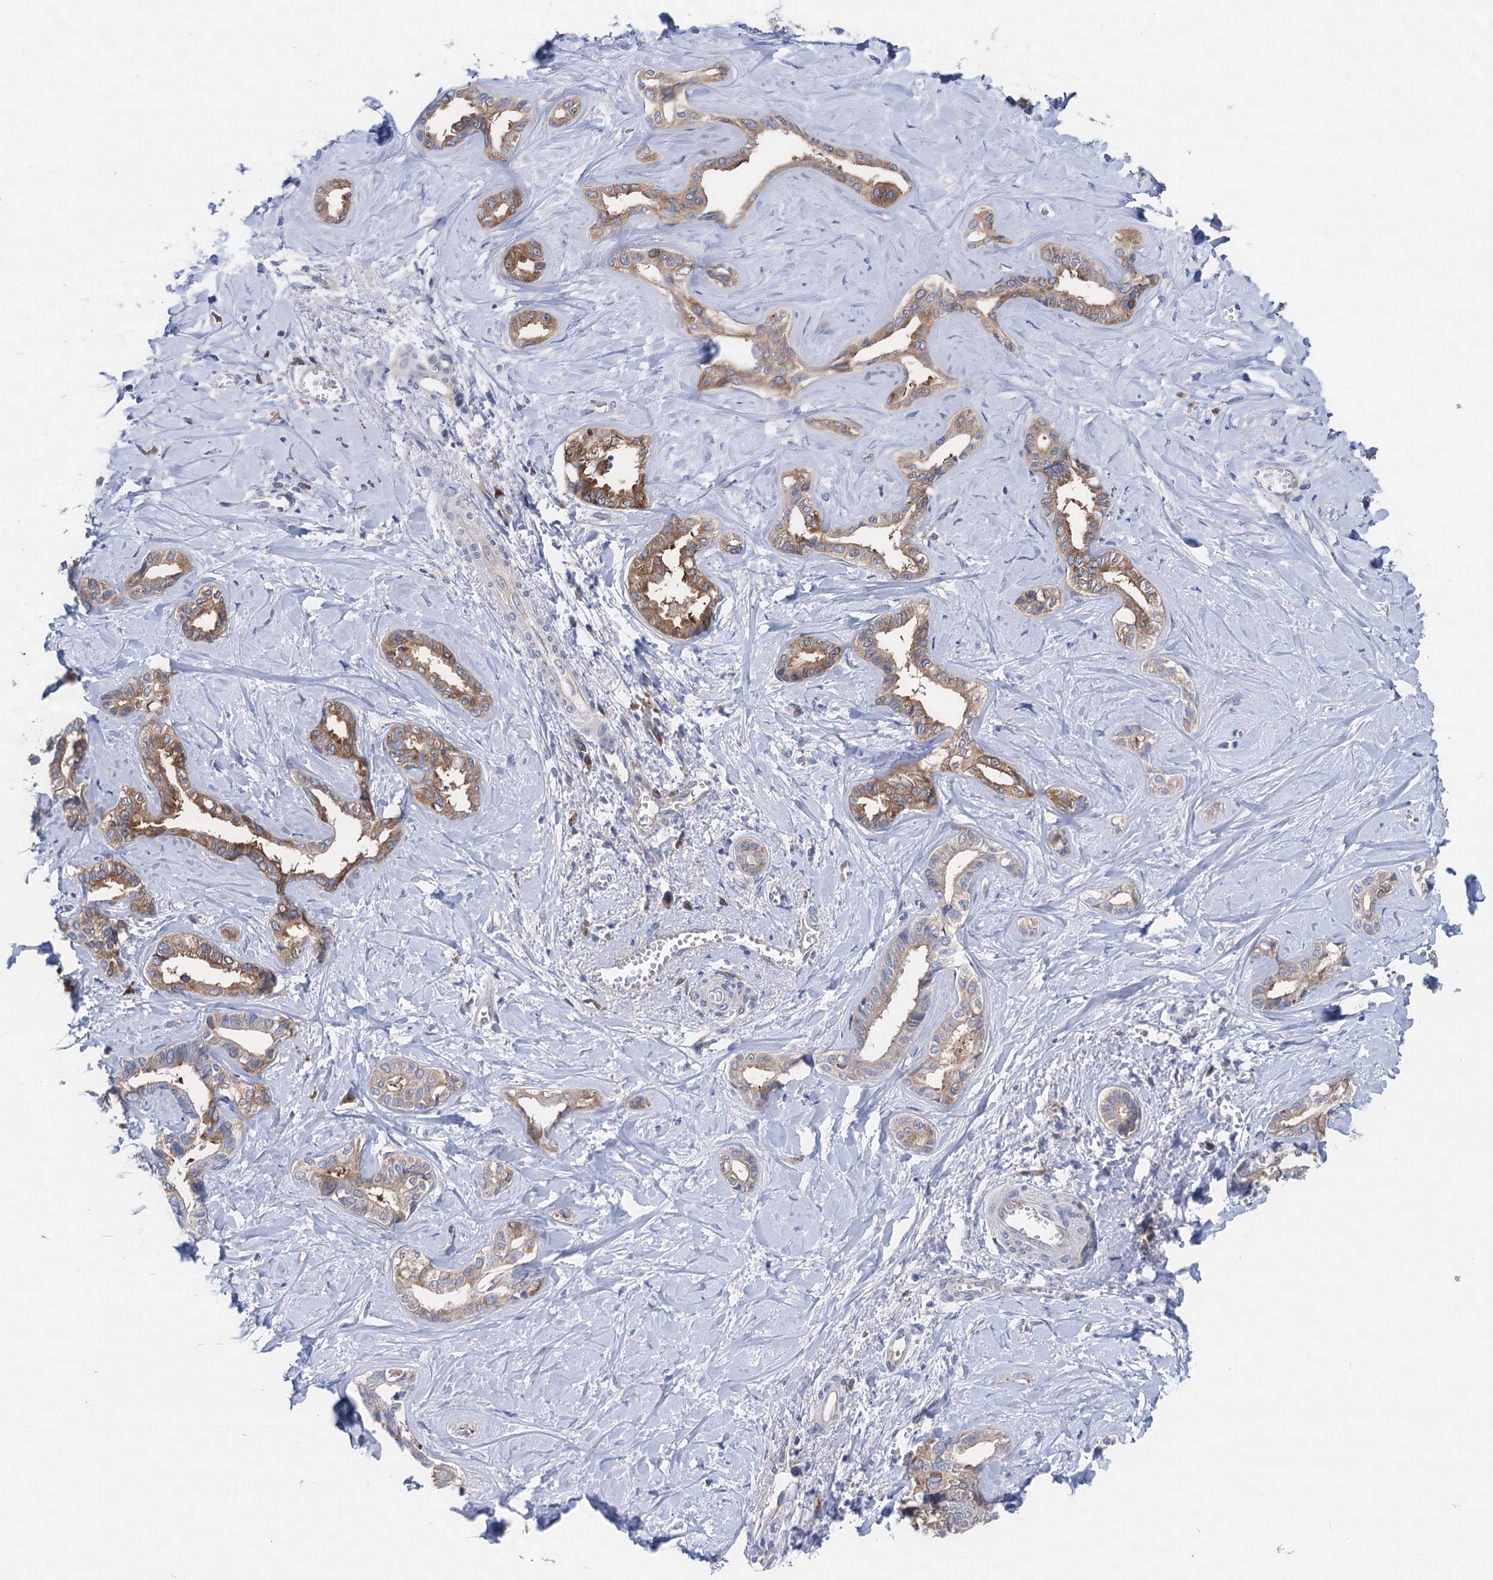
{"staining": {"intensity": "moderate", "quantity": ">75%", "location": "cytoplasmic/membranous"}, "tissue": "liver cancer", "cell_type": "Tumor cells", "image_type": "cancer", "snomed": [{"axis": "morphology", "description": "Cholangiocarcinoma"}, {"axis": "topography", "description": "Liver"}], "caption": "Immunohistochemistry (IHC) micrograph of liver cancer (cholangiocarcinoma) stained for a protein (brown), which exhibits medium levels of moderate cytoplasmic/membranous staining in approximately >75% of tumor cells.", "gene": "ZNRD2", "patient": {"sex": "female", "age": 77}}